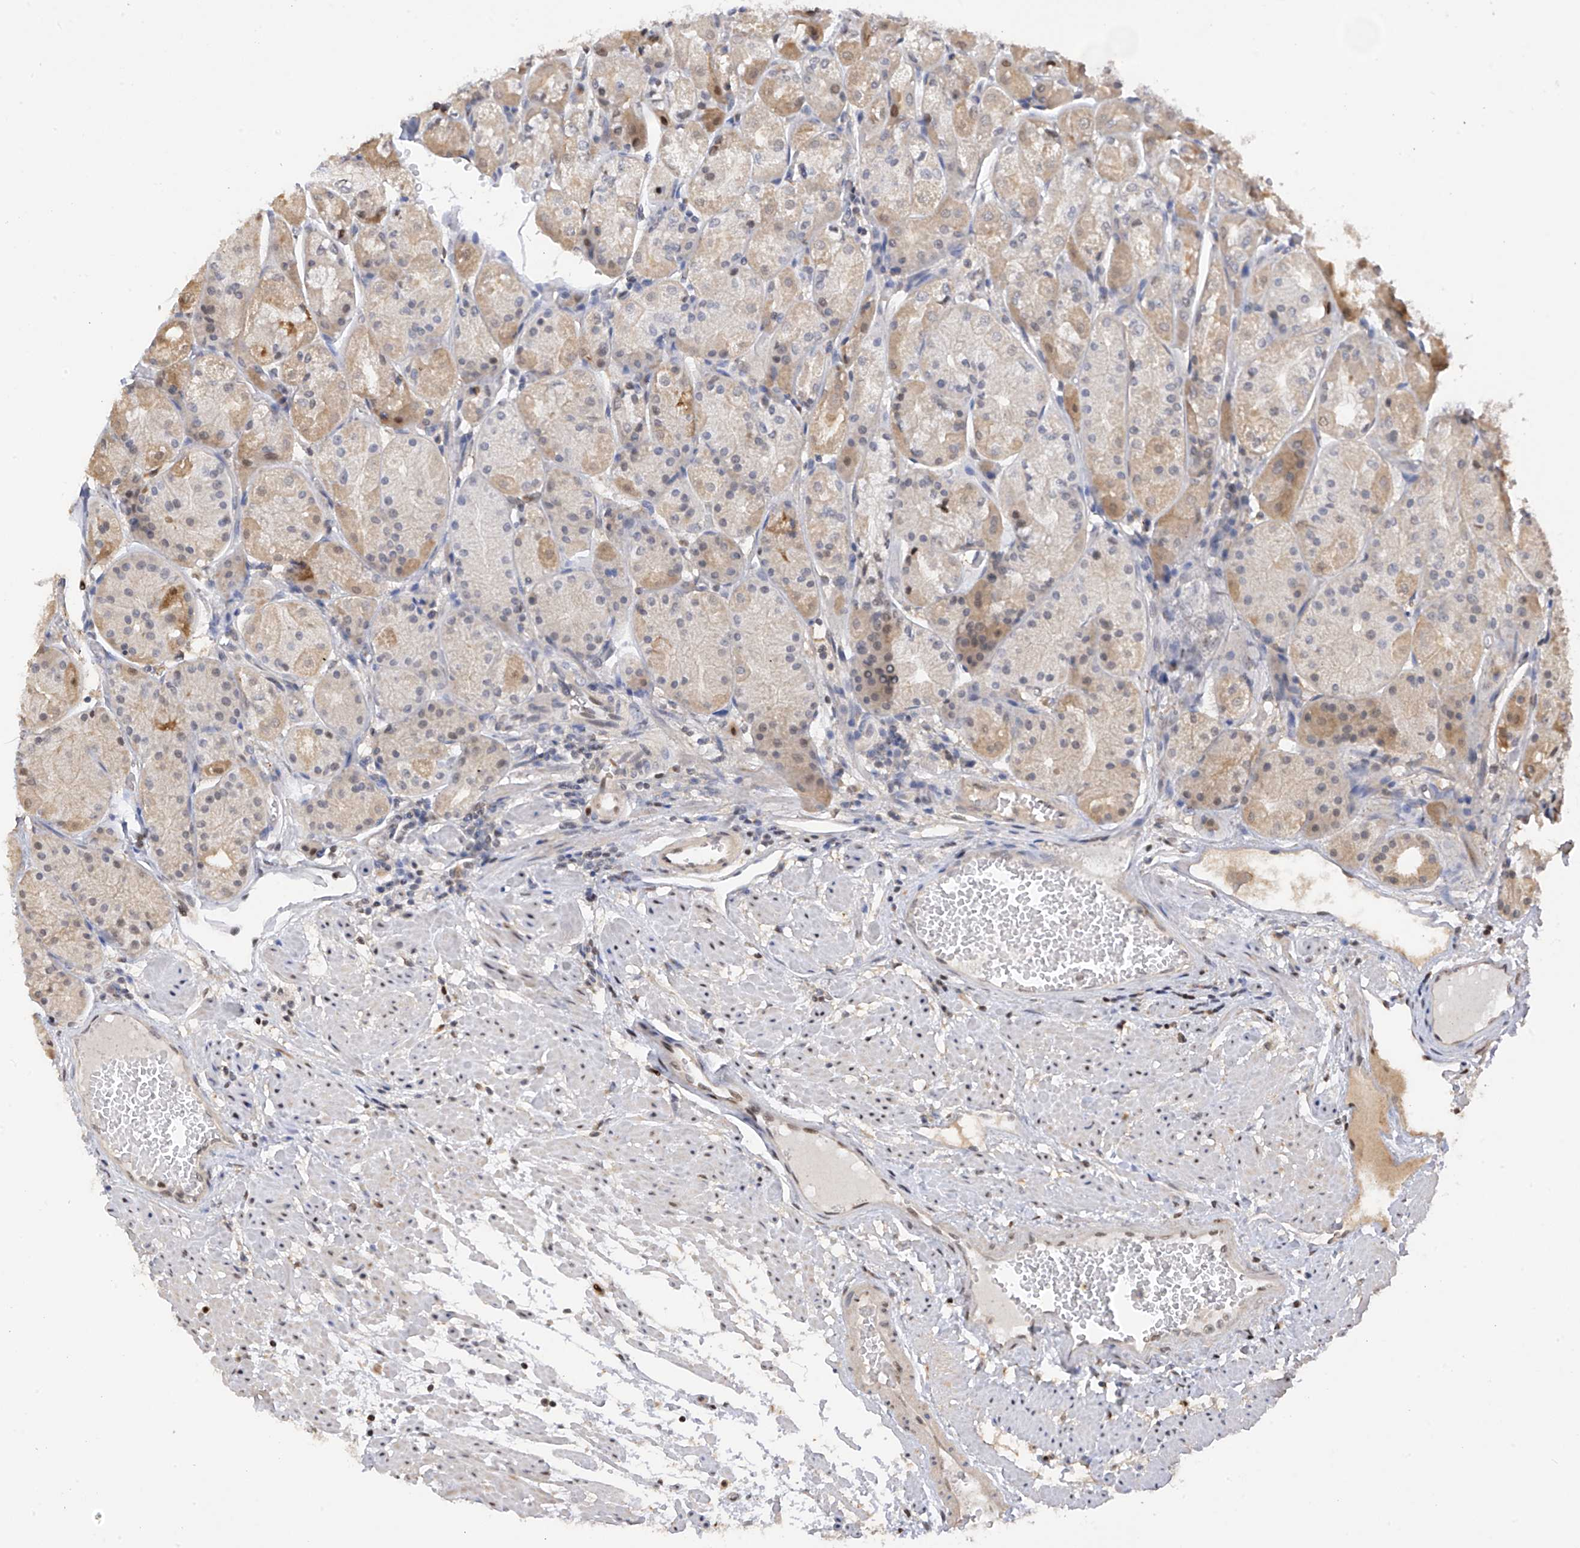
{"staining": {"intensity": "moderate", "quantity": "25%-75%", "location": "cytoplasmic/membranous,nuclear"}, "tissue": "stomach", "cell_type": "Glandular cells", "image_type": "normal", "snomed": [{"axis": "morphology", "description": "Normal tissue, NOS"}, {"axis": "topography", "description": "Stomach, upper"}], "caption": "Immunohistochemical staining of benign stomach reveals 25%-75% levels of moderate cytoplasmic/membranous,nuclear protein positivity in about 25%-75% of glandular cells. Nuclei are stained in blue.", "gene": "PMM1", "patient": {"sex": "male", "age": 72}}